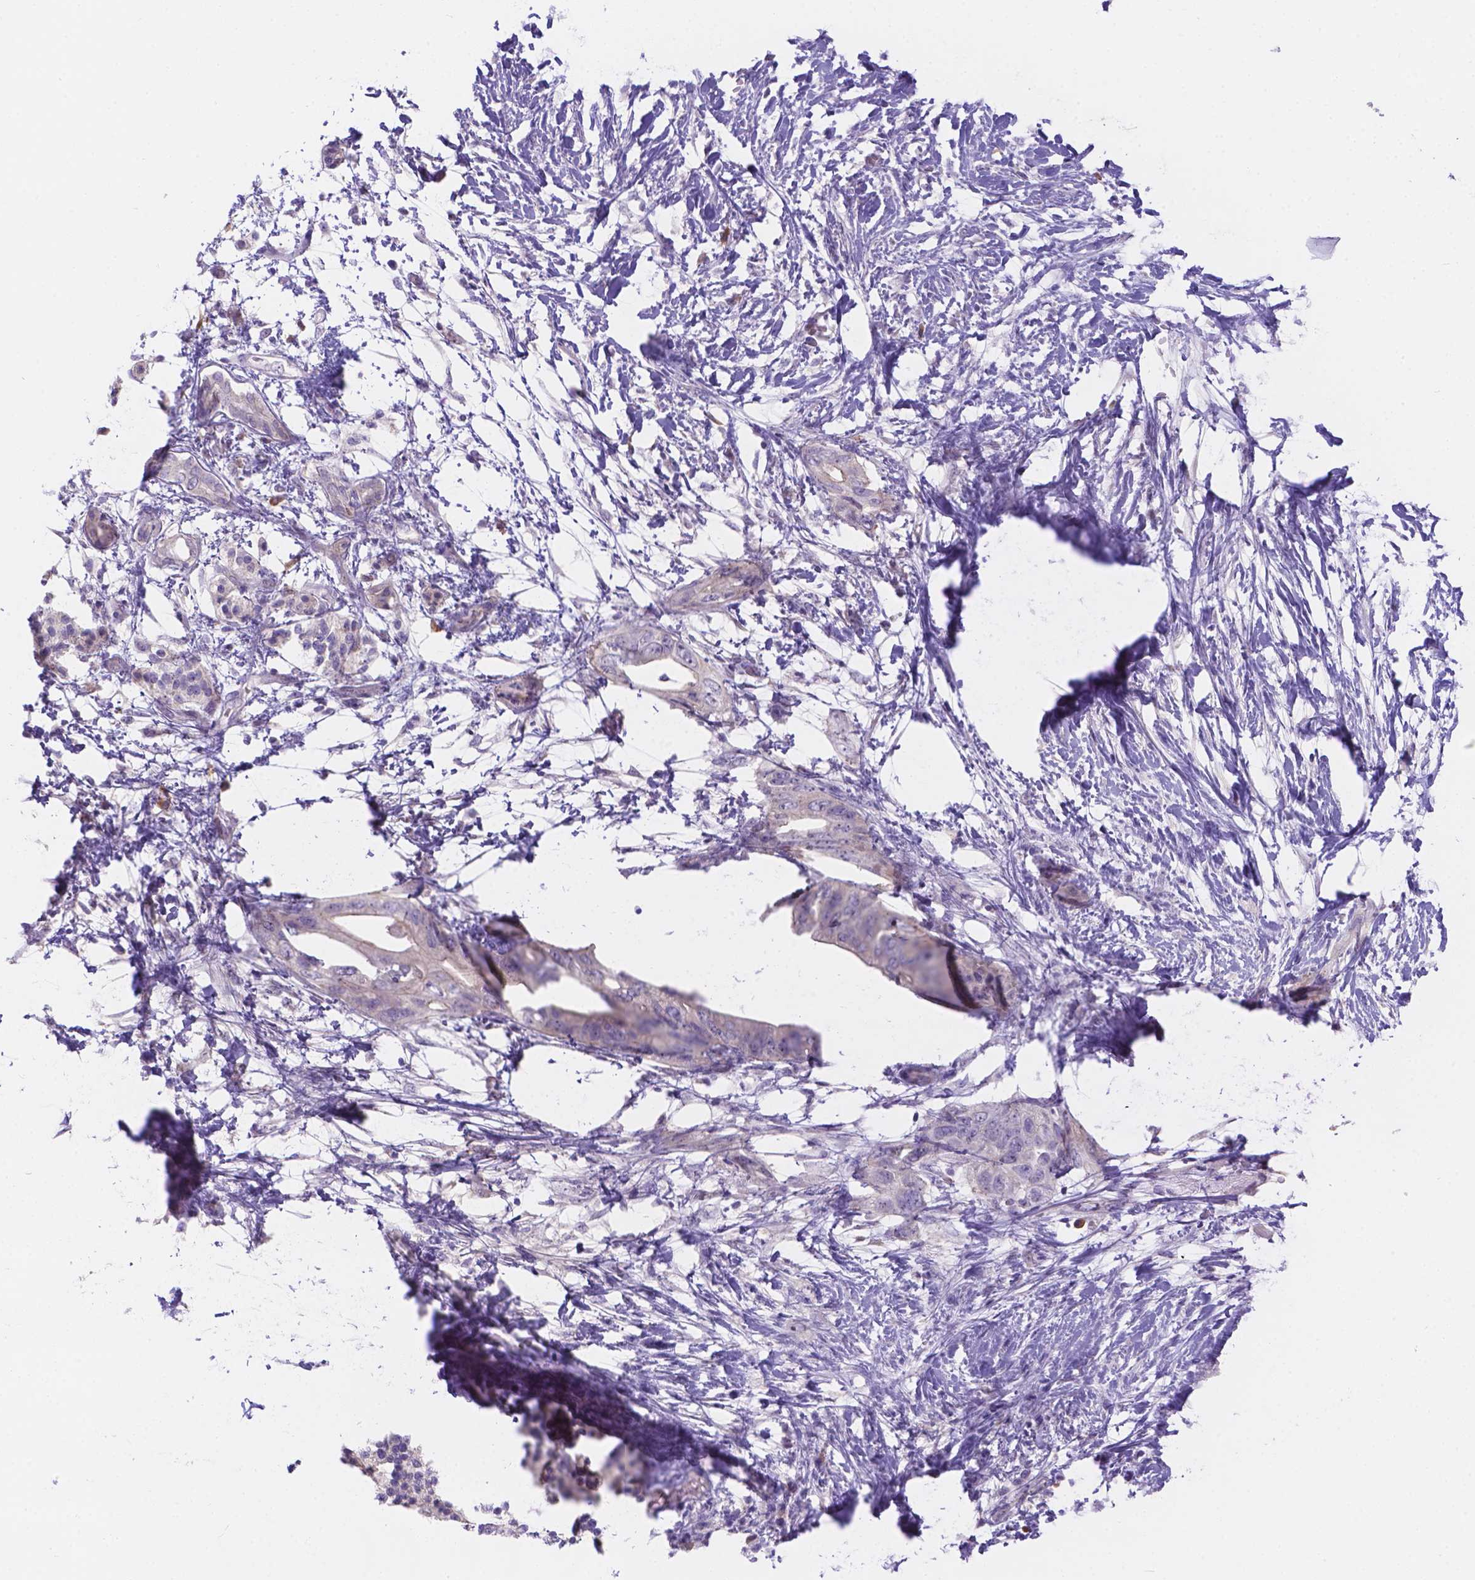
{"staining": {"intensity": "weak", "quantity": "<25%", "location": "cytoplasmic/membranous"}, "tissue": "pancreatic cancer", "cell_type": "Tumor cells", "image_type": "cancer", "snomed": [{"axis": "morphology", "description": "Adenocarcinoma, NOS"}, {"axis": "topography", "description": "Pancreas"}], "caption": "A photomicrograph of pancreatic cancer stained for a protein demonstrates no brown staining in tumor cells.", "gene": "CD96", "patient": {"sex": "female", "age": 72}}